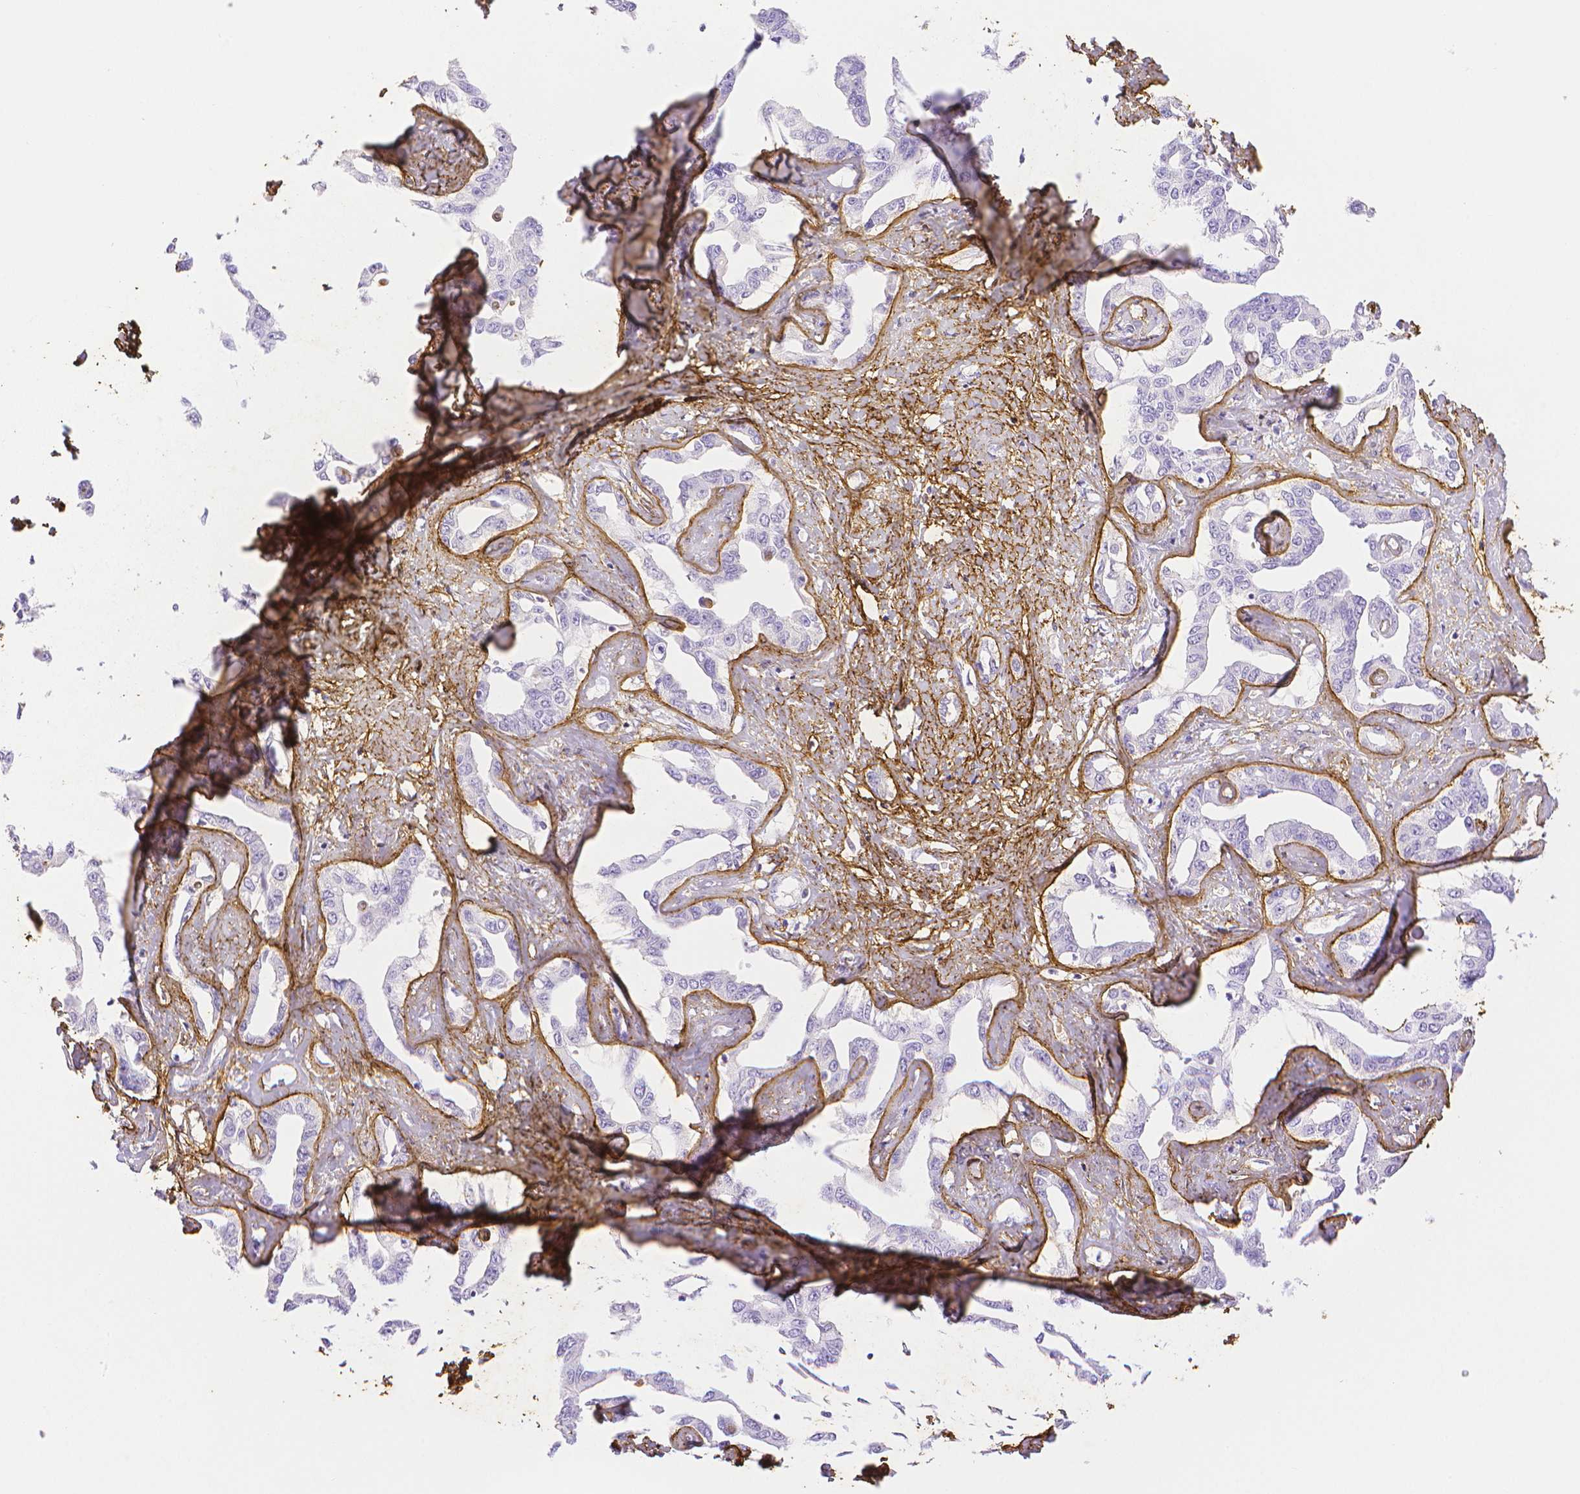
{"staining": {"intensity": "negative", "quantity": "none", "location": "none"}, "tissue": "liver cancer", "cell_type": "Tumor cells", "image_type": "cancer", "snomed": [{"axis": "morphology", "description": "Cholangiocarcinoma"}, {"axis": "topography", "description": "Liver"}], "caption": "Immunohistochemistry (IHC) image of cholangiocarcinoma (liver) stained for a protein (brown), which demonstrates no positivity in tumor cells. (DAB IHC visualized using brightfield microscopy, high magnification).", "gene": "FBN1", "patient": {"sex": "male", "age": 59}}